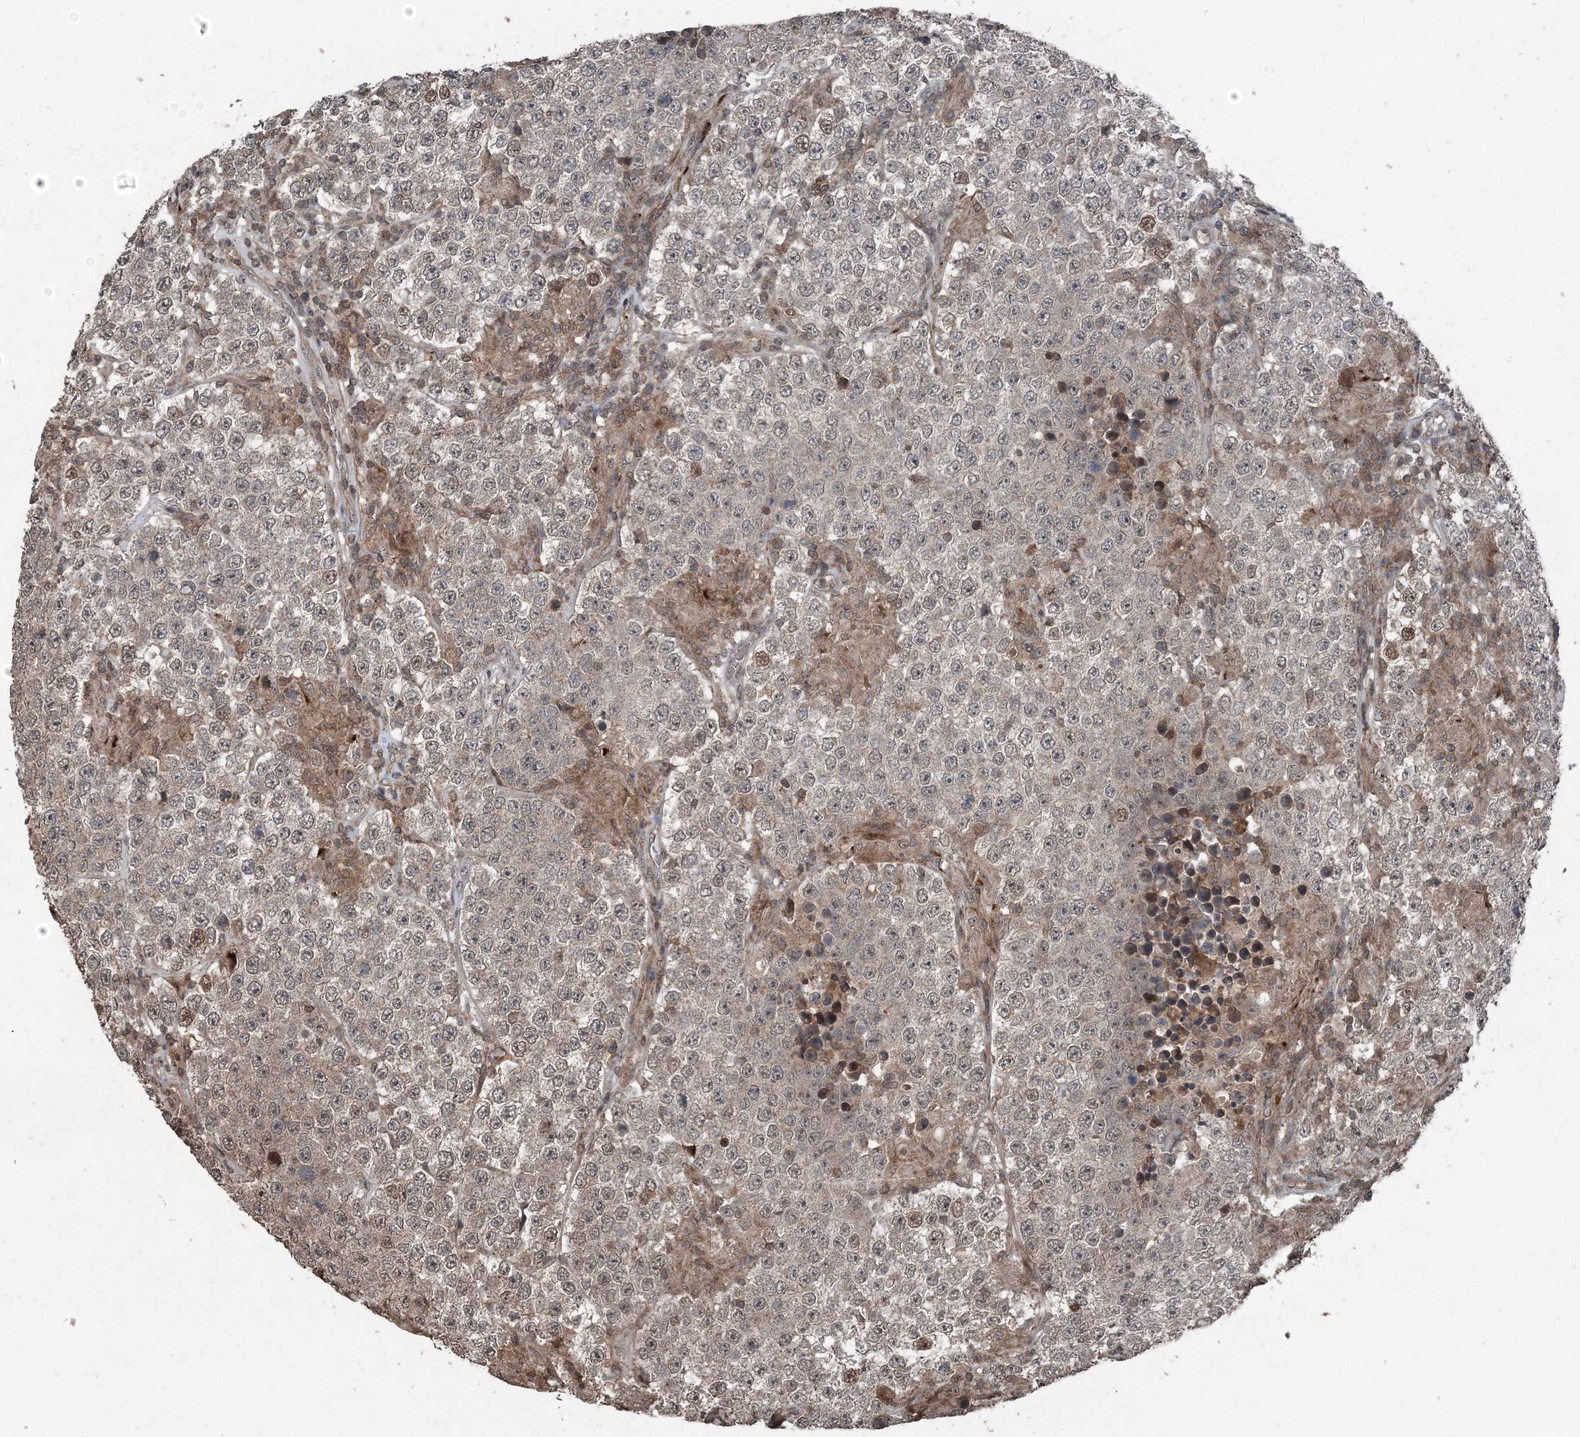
{"staining": {"intensity": "negative", "quantity": "none", "location": "none"}, "tissue": "testis cancer", "cell_type": "Tumor cells", "image_type": "cancer", "snomed": [{"axis": "morphology", "description": "Normal tissue, NOS"}, {"axis": "morphology", "description": "Urothelial carcinoma, High grade"}, {"axis": "morphology", "description": "Seminoma, NOS"}, {"axis": "morphology", "description": "Carcinoma, Embryonal, NOS"}, {"axis": "topography", "description": "Urinary bladder"}, {"axis": "topography", "description": "Testis"}], "caption": "DAB immunohistochemical staining of human testis cancer displays no significant expression in tumor cells.", "gene": "CFL1", "patient": {"sex": "male", "age": 41}}